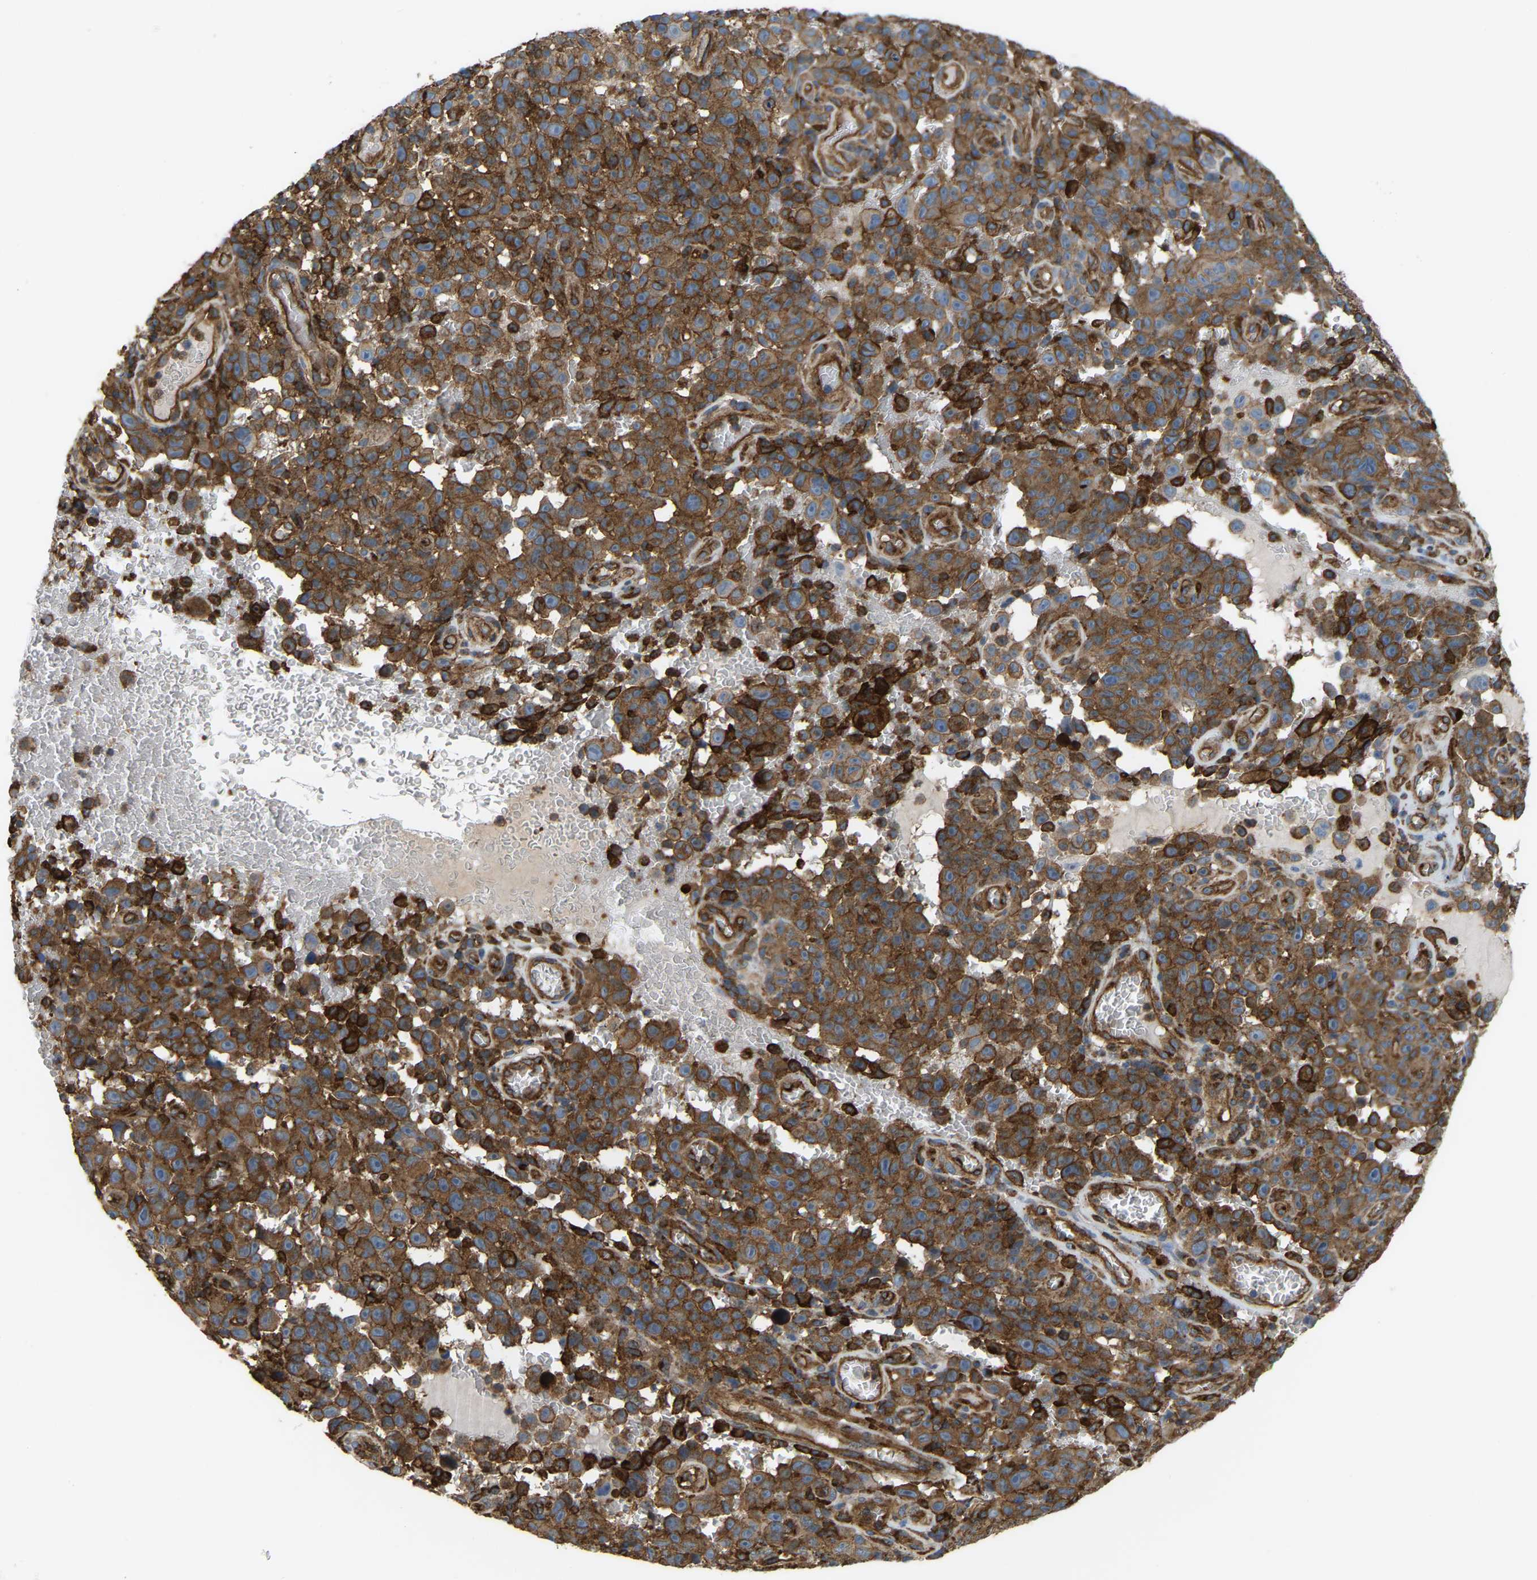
{"staining": {"intensity": "strong", "quantity": ">75%", "location": "cytoplasmic/membranous"}, "tissue": "melanoma", "cell_type": "Tumor cells", "image_type": "cancer", "snomed": [{"axis": "morphology", "description": "Malignant melanoma, NOS"}, {"axis": "topography", "description": "Skin"}], "caption": "Approximately >75% of tumor cells in melanoma reveal strong cytoplasmic/membranous protein expression as visualized by brown immunohistochemical staining.", "gene": "PICALM", "patient": {"sex": "female", "age": 82}}